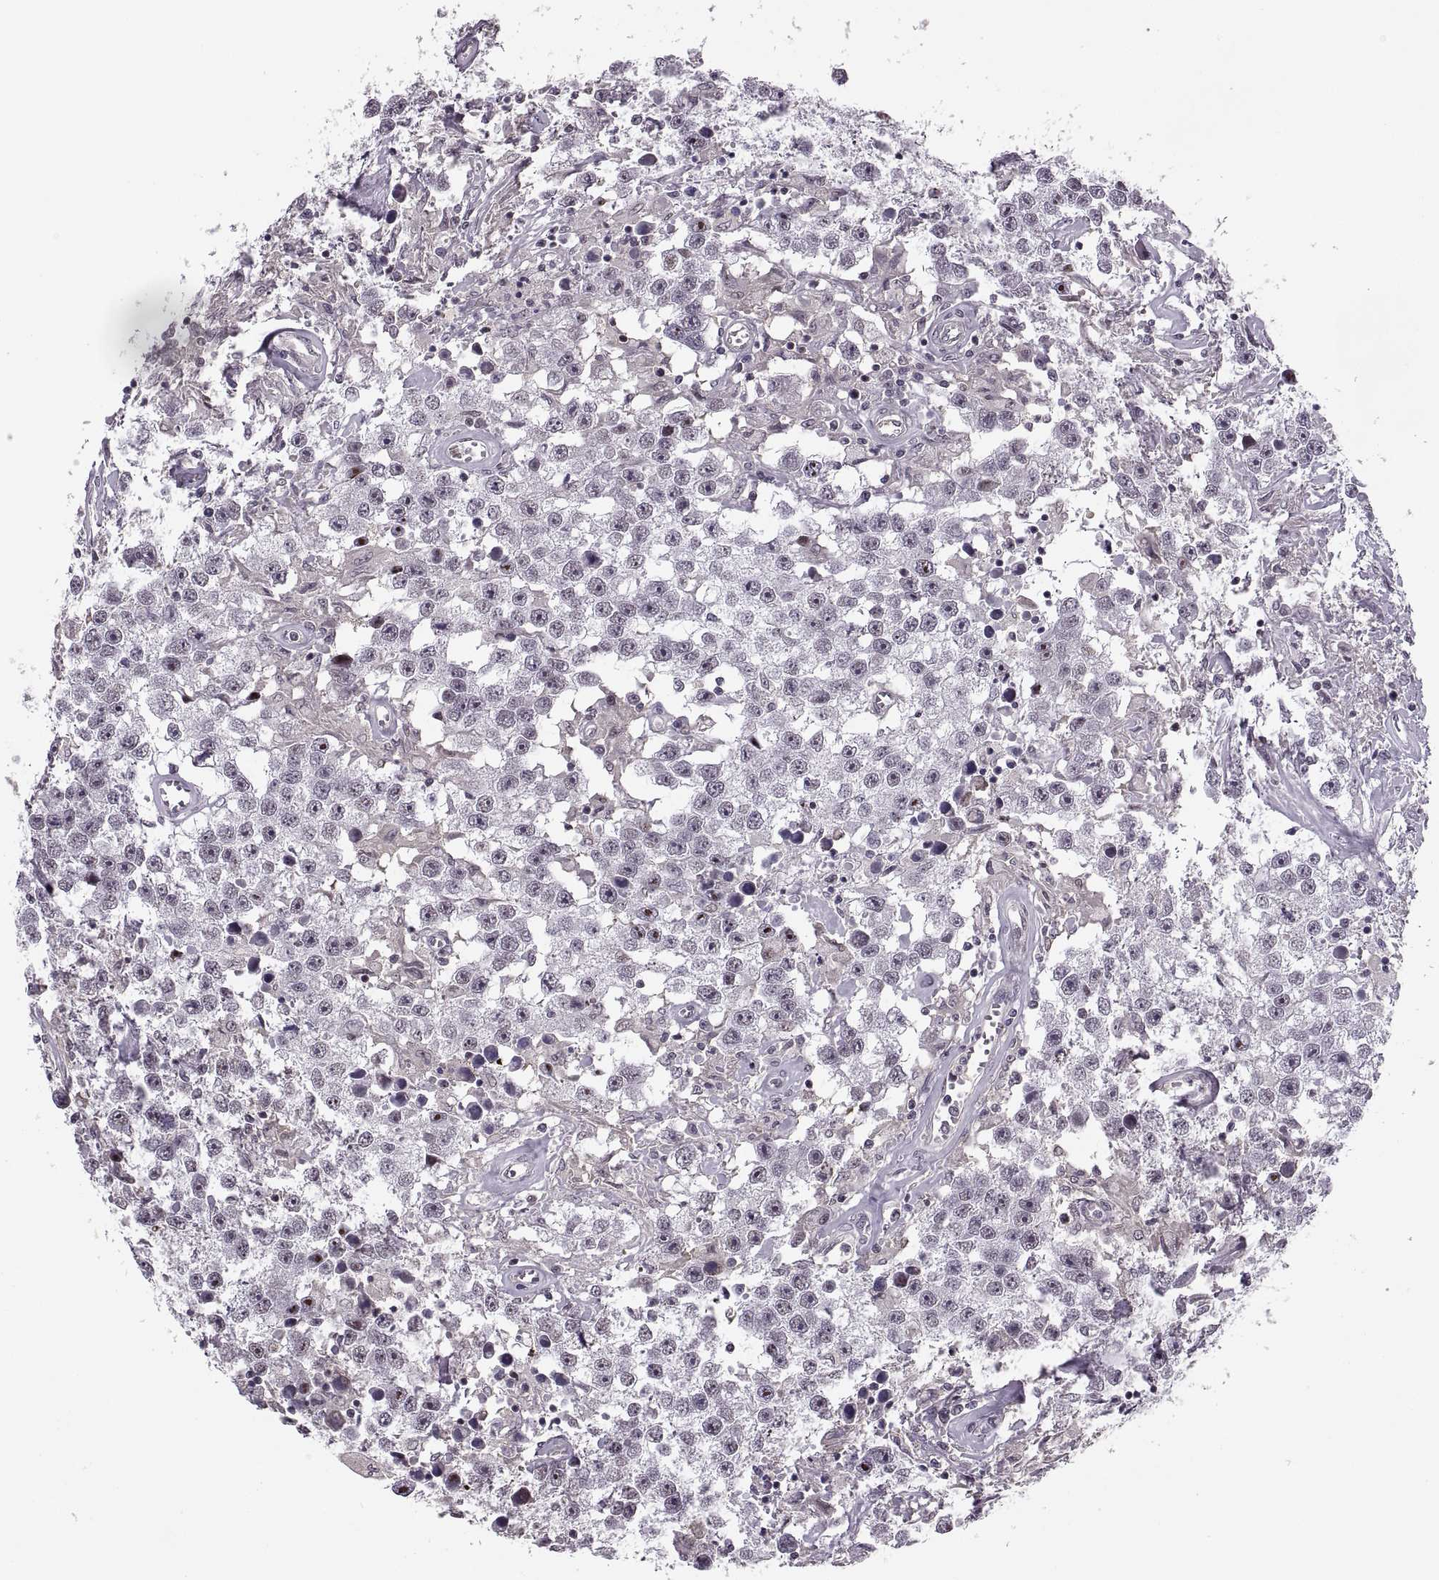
{"staining": {"intensity": "weak", "quantity": "<25%", "location": "nuclear"}, "tissue": "testis cancer", "cell_type": "Tumor cells", "image_type": "cancer", "snomed": [{"axis": "morphology", "description": "Seminoma, NOS"}, {"axis": "topography", "description": "Testis"}], "caption": "Immunohistochemistry (IHC) micrograph of testis cancer stained for a protein (brown), which displays no positivity in tumor cells. (DAB (3,3'-diaminobenzidine) immunohistochemistry with hematoxylin counter stain).", "gene": "LUZP2", "patient": {"sex": "male", "age": 43}}